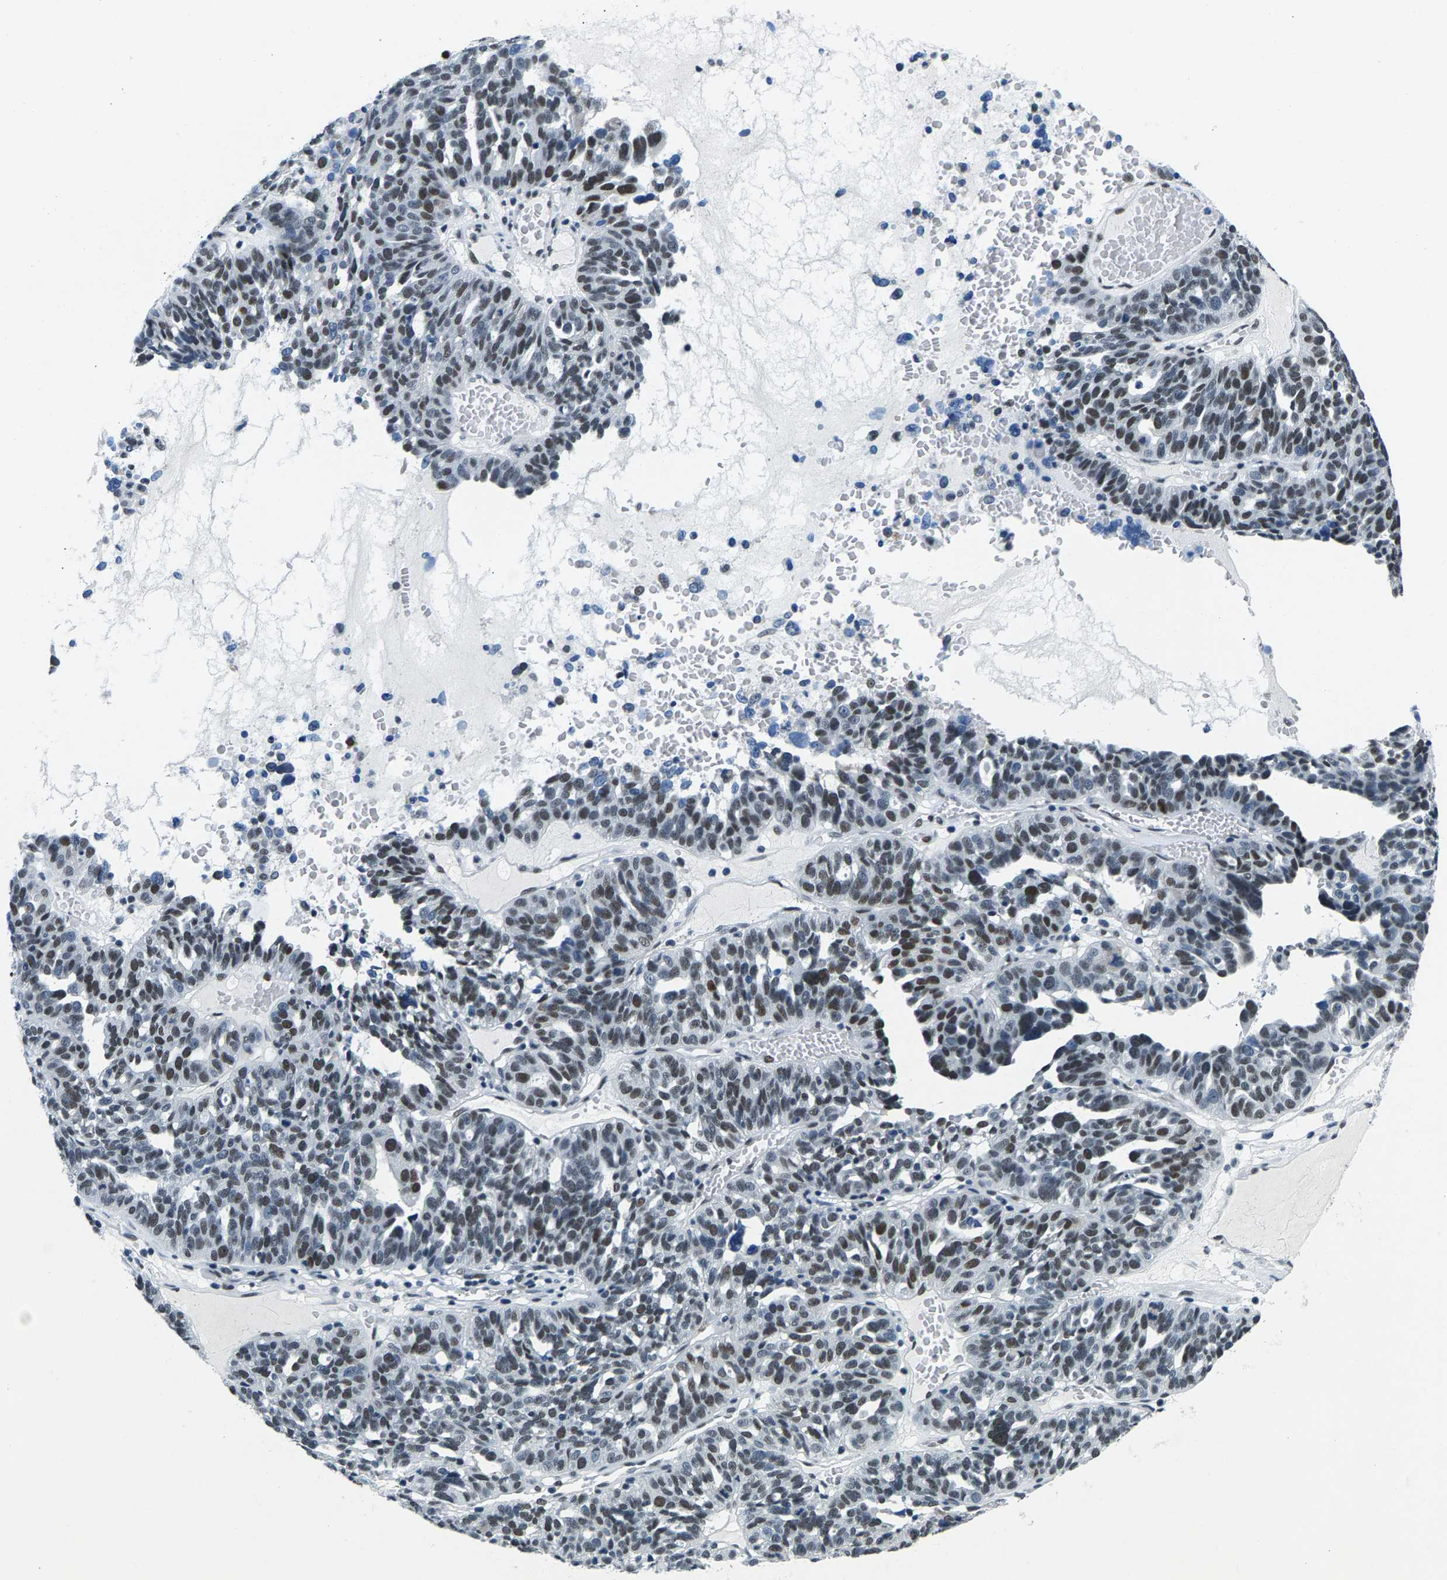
{"staining": {"intensity": "moderate", "quantity": "25%-75%", "location": "nuclear"}, "tissue": "ovarian cancer", "cell_type": "Tumor cells", "image_type": "cancer", "snomed": [{"axis": "morphology", "description": "Cystadenocarcinoma, serous, NOS"}, {"axis": "topography", "description": "Ovary"}], "caption": "Tumor cells display medium levels of moderate nuclear positivity in about 25%-75% of cells in ovarian cancer. The staining is performed using DAB (3,3'-diaminobenzidine) brown chromogen to label protein expression. The nuclei are counter-stained blue using hematoxylin.", "gene": "ATF2", "patient": {"sex": "female", "age": 59}}